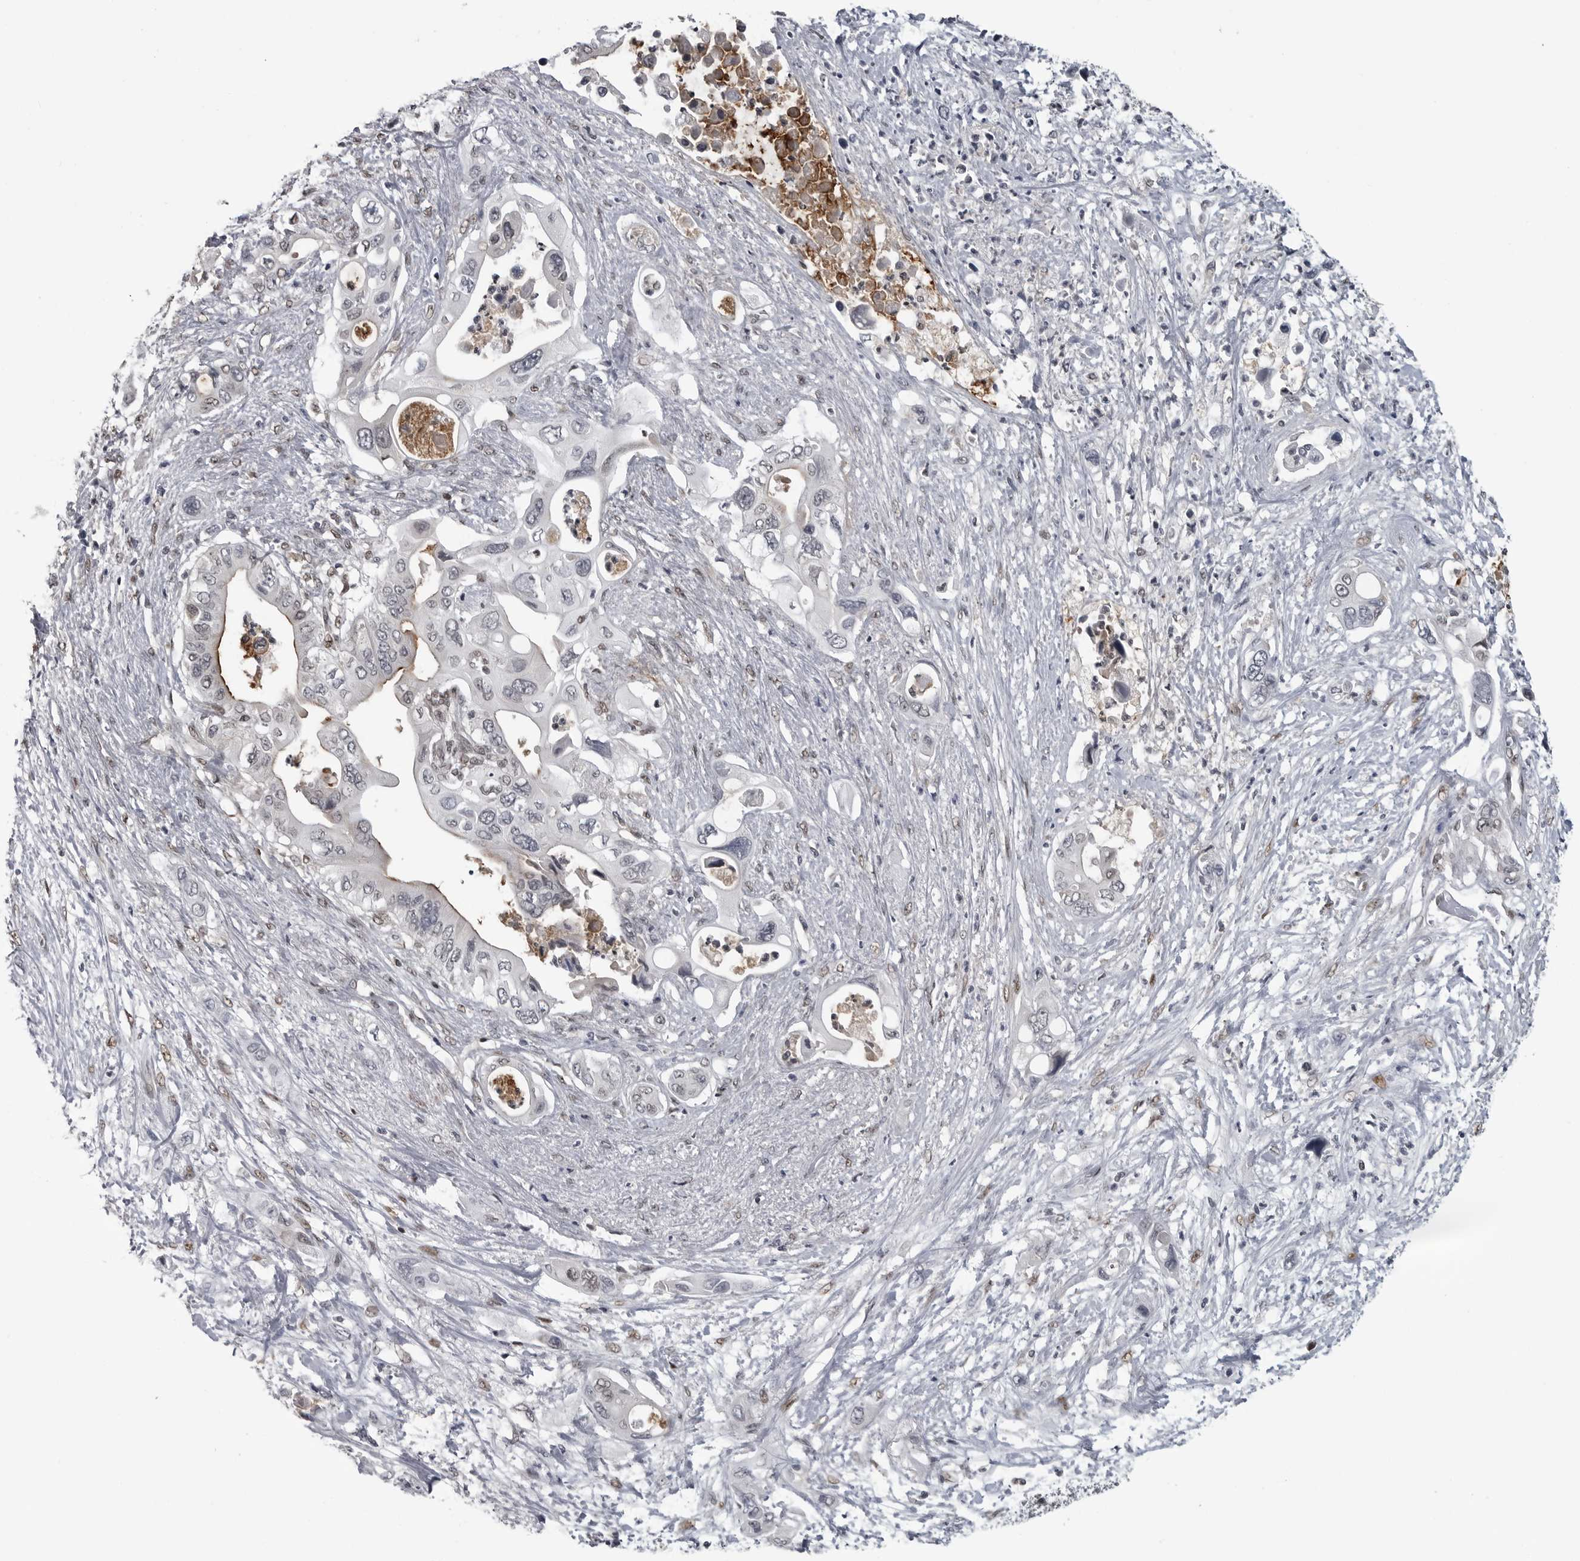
{"staining": {"intensity": "negative", "quantity": "none", "location": "none"}, "tissue": "pancreatic cancer", "cell_type": "Tumor cells", "image_type": "cancer", "snomed": [{"axis": "morphology", "description": "Adenocarcinoma, NOS"}, {"axis": "topography", "description": "Pancreas"}], "caption": "Protein analysis of pancreatic adenocarcinoma exhibits no significant expression in tumor cells.", "gene": "C8orf58", "patient": {"sex": "male", "age": 66}}